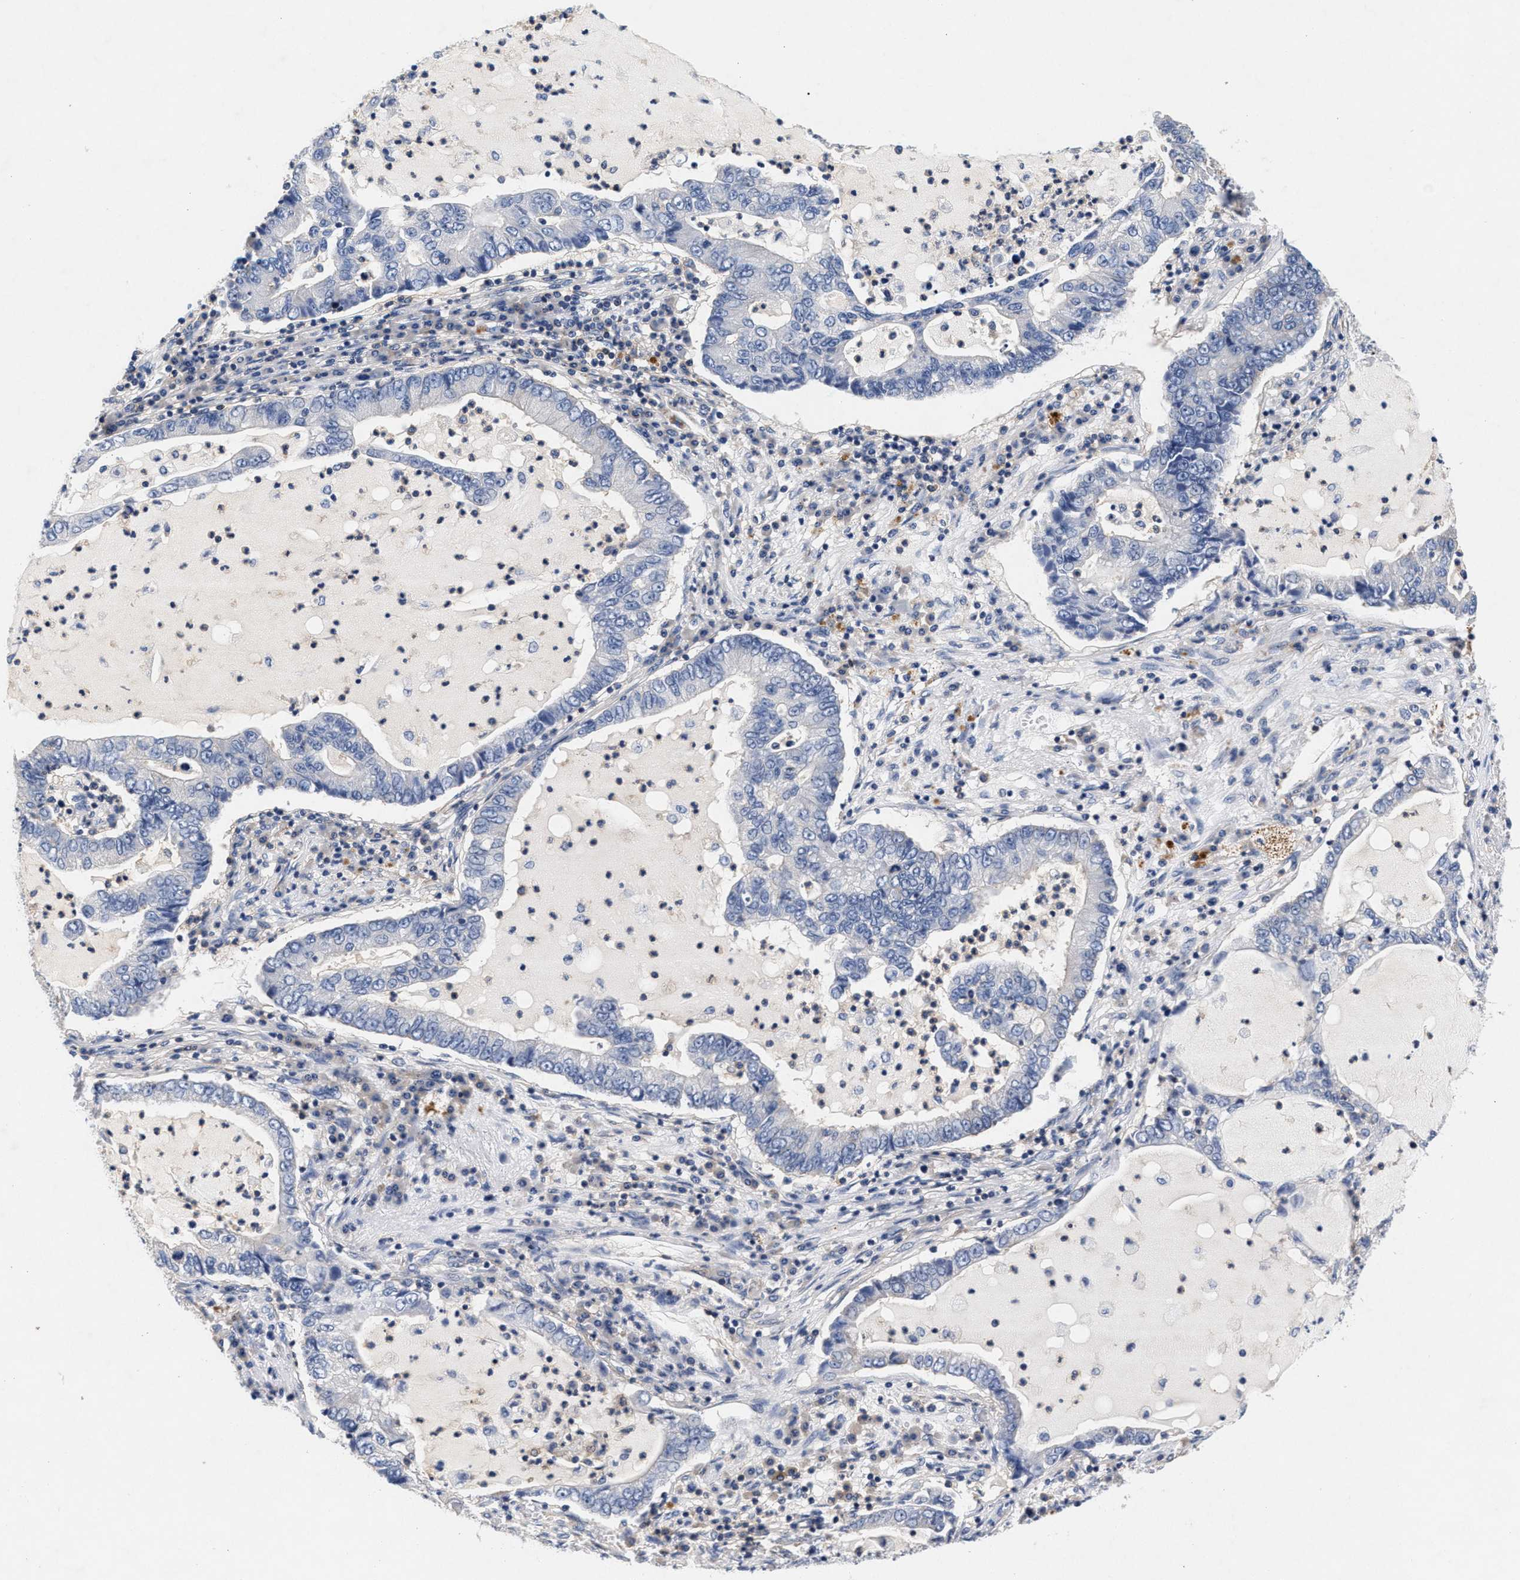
{"staining": {"intensity": "negative", "quantity": "none", "location": "none"}, "tissue": "lung cancer", "cell_type": "Tumor cells", "image_type": "cancer", "snomed": [{"axis": "morphology", "description": "Adenocarcinoma, NOS"}, {"axis": "topography", "description": "Lung"}], "caption": "Immunohistochemistry (IHC) photomicrograph of neoplastic tissue: human lung adenocarcinoma stained with DAB demonstrates no significant protein staining in tumor cells.", "gene": "GNAI3", "patient": {"sex": "female", "age": 51}}